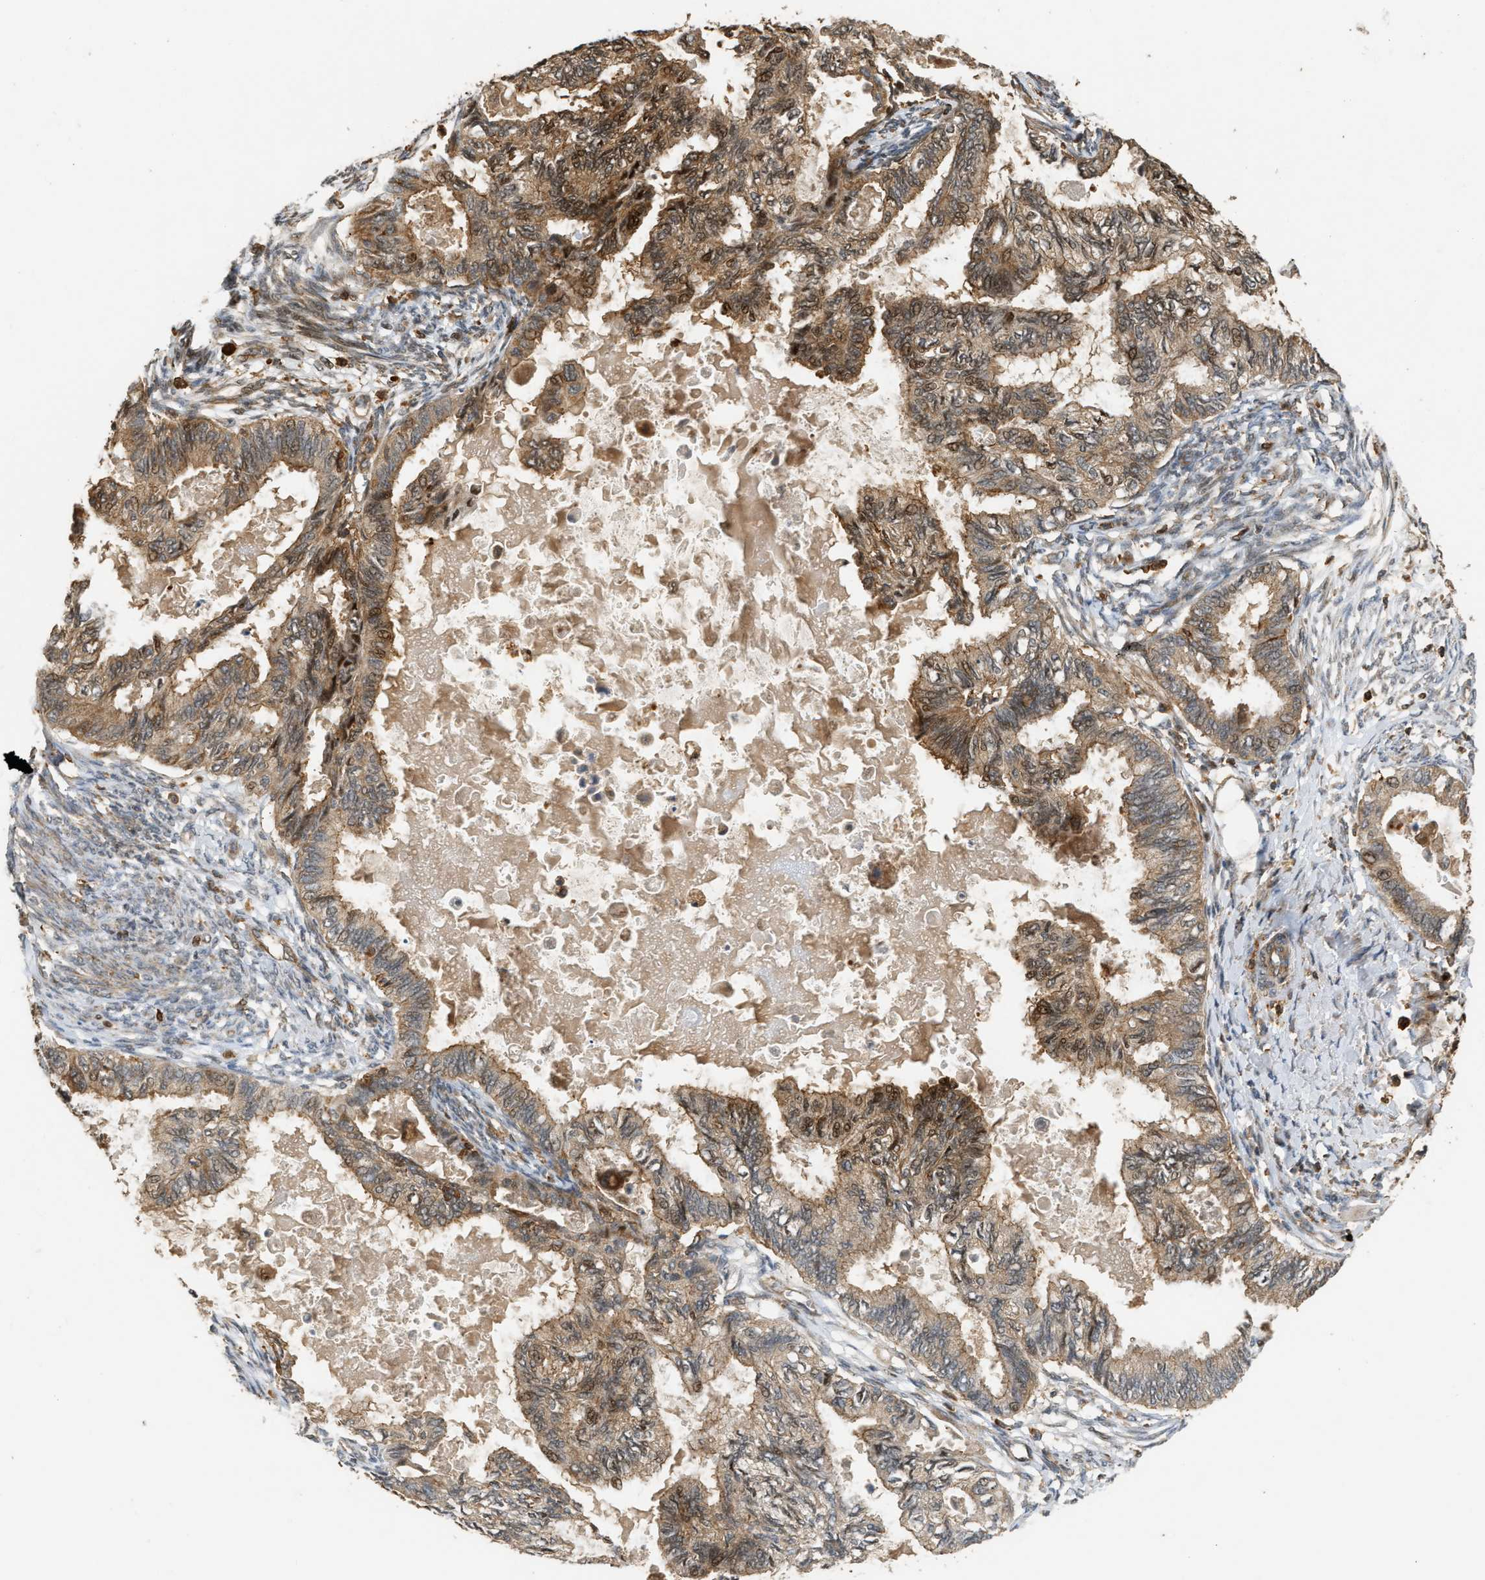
{"staining": {"intensity": "moderate", "quantity": ">75%", "location": "cytoplasmic/membranous"}, "tissue": "cervical cancer", "cell_type": "Tumor cells", "image_type": "cancer", "snomed": [{"axis": "morphology", "description": "Normal tissue, NOS"}, {"axis": "morphology", "description": "Adenocarcinoma, NOS"}, {"axis": "topography", "description": "Cervix"}, {"axis": "topography", "description": "Endometrium"}], "caption": "Protein staining demonstrates moderate cytoplasmic/membranous staining in about >75% of tumor cells in cervical adenocarcinoma. The staining is performed using DAB (3,3'-diaminobenzidine) brown chromogen to label protein expression. The nuclei are counter-stained blue using hematoxylin.", "gene": "GOPC", "patient": {"sex": "female", "age": 86}}